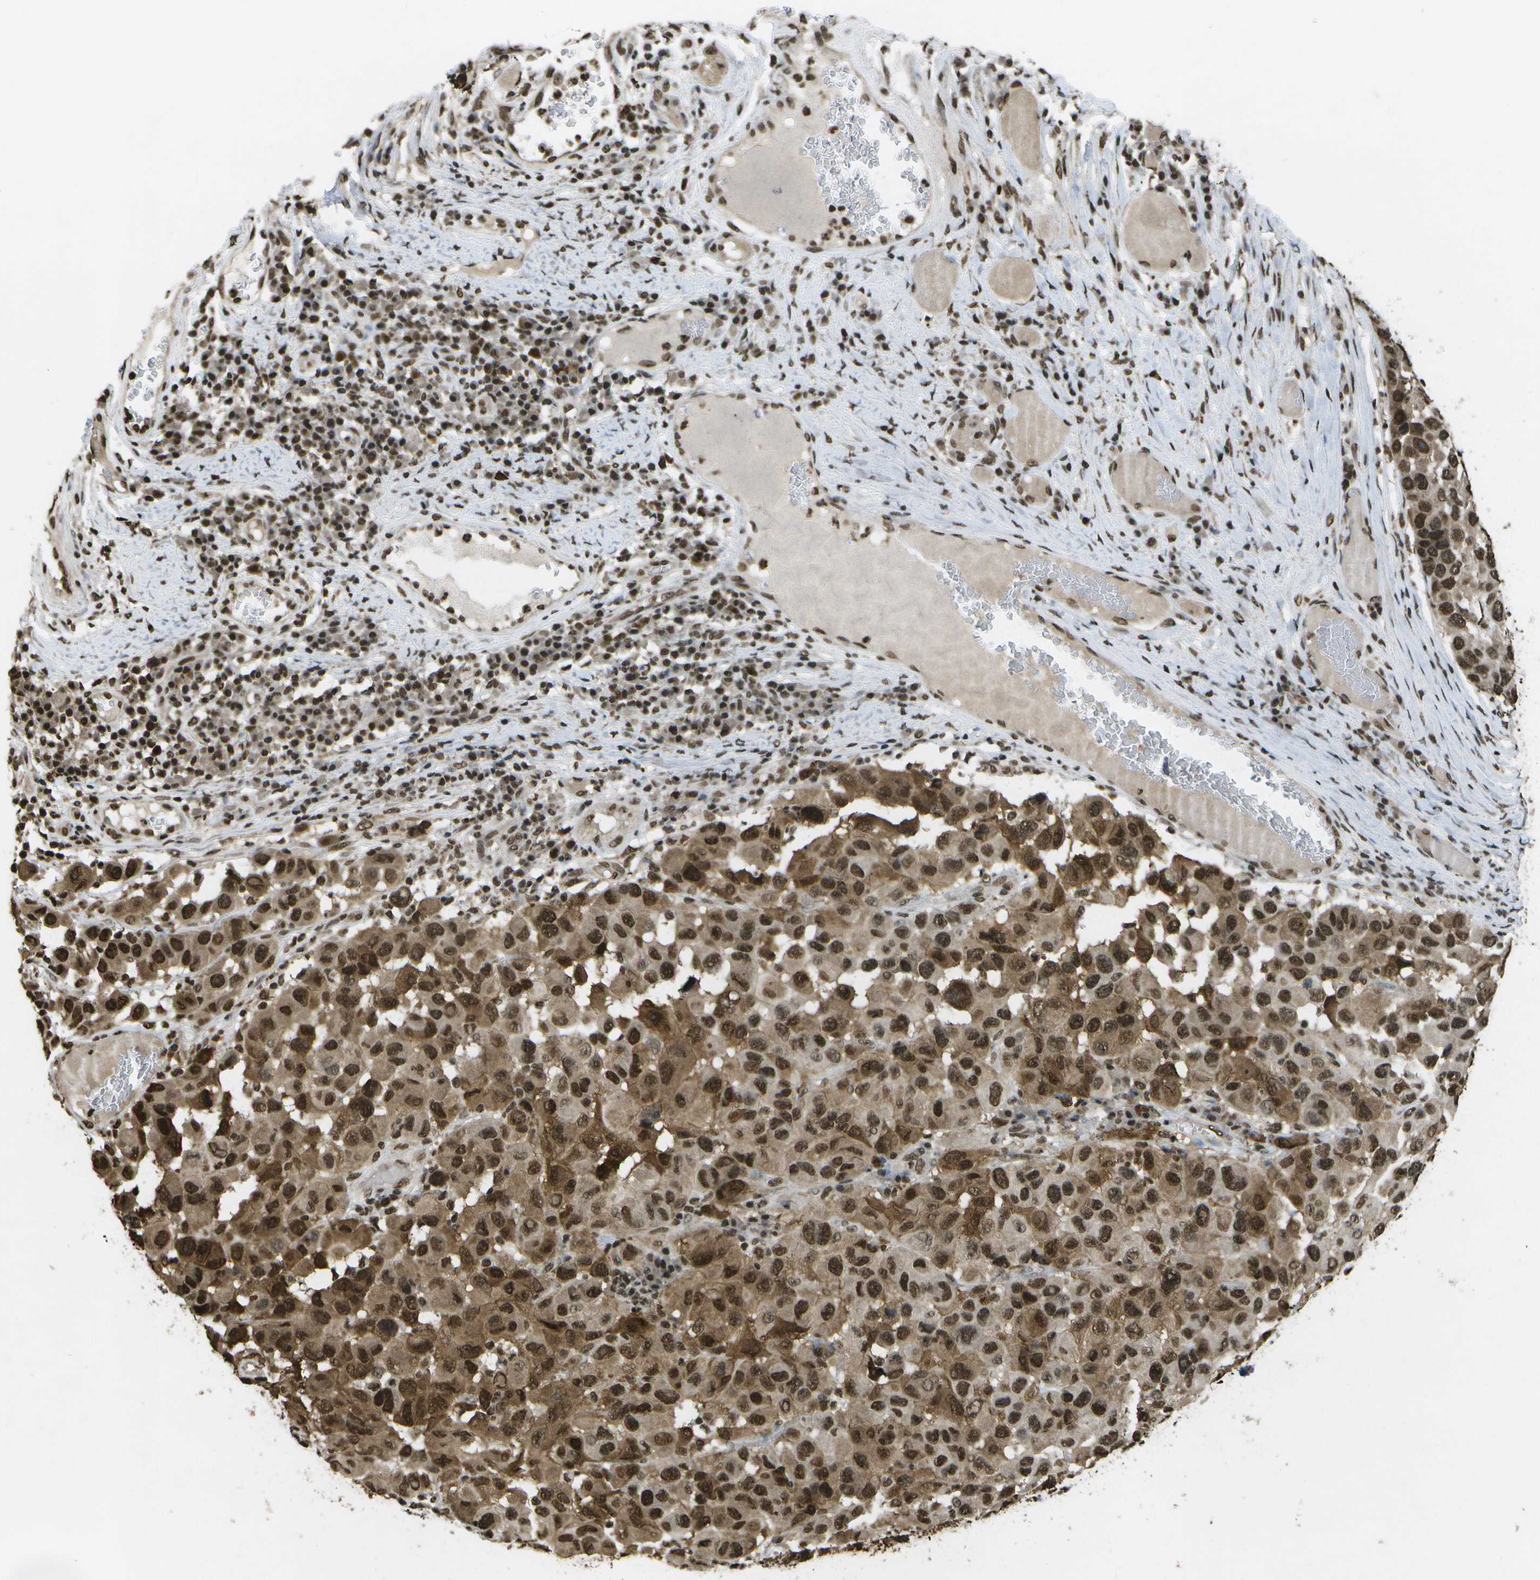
{"staining": {"intensity": "strong", "quantity": ">75%", "location": "nuclear"}, "tissue": "melanoma", "cell_type": "Tumor cells", "image_type": "cancer", "snomed": [{"axis": "morphology", "description": "Malignant melanoma, NOS"}, {"axis": "topography", "description": "Skin"}], "caption": "Brown immunohistochemical staining in malignant melanoma demonstrates strong nuclear expression in approximately >75% of tumor cells.", "gene": "SPEN", "patient": {"sex": "male", "age": 53}}